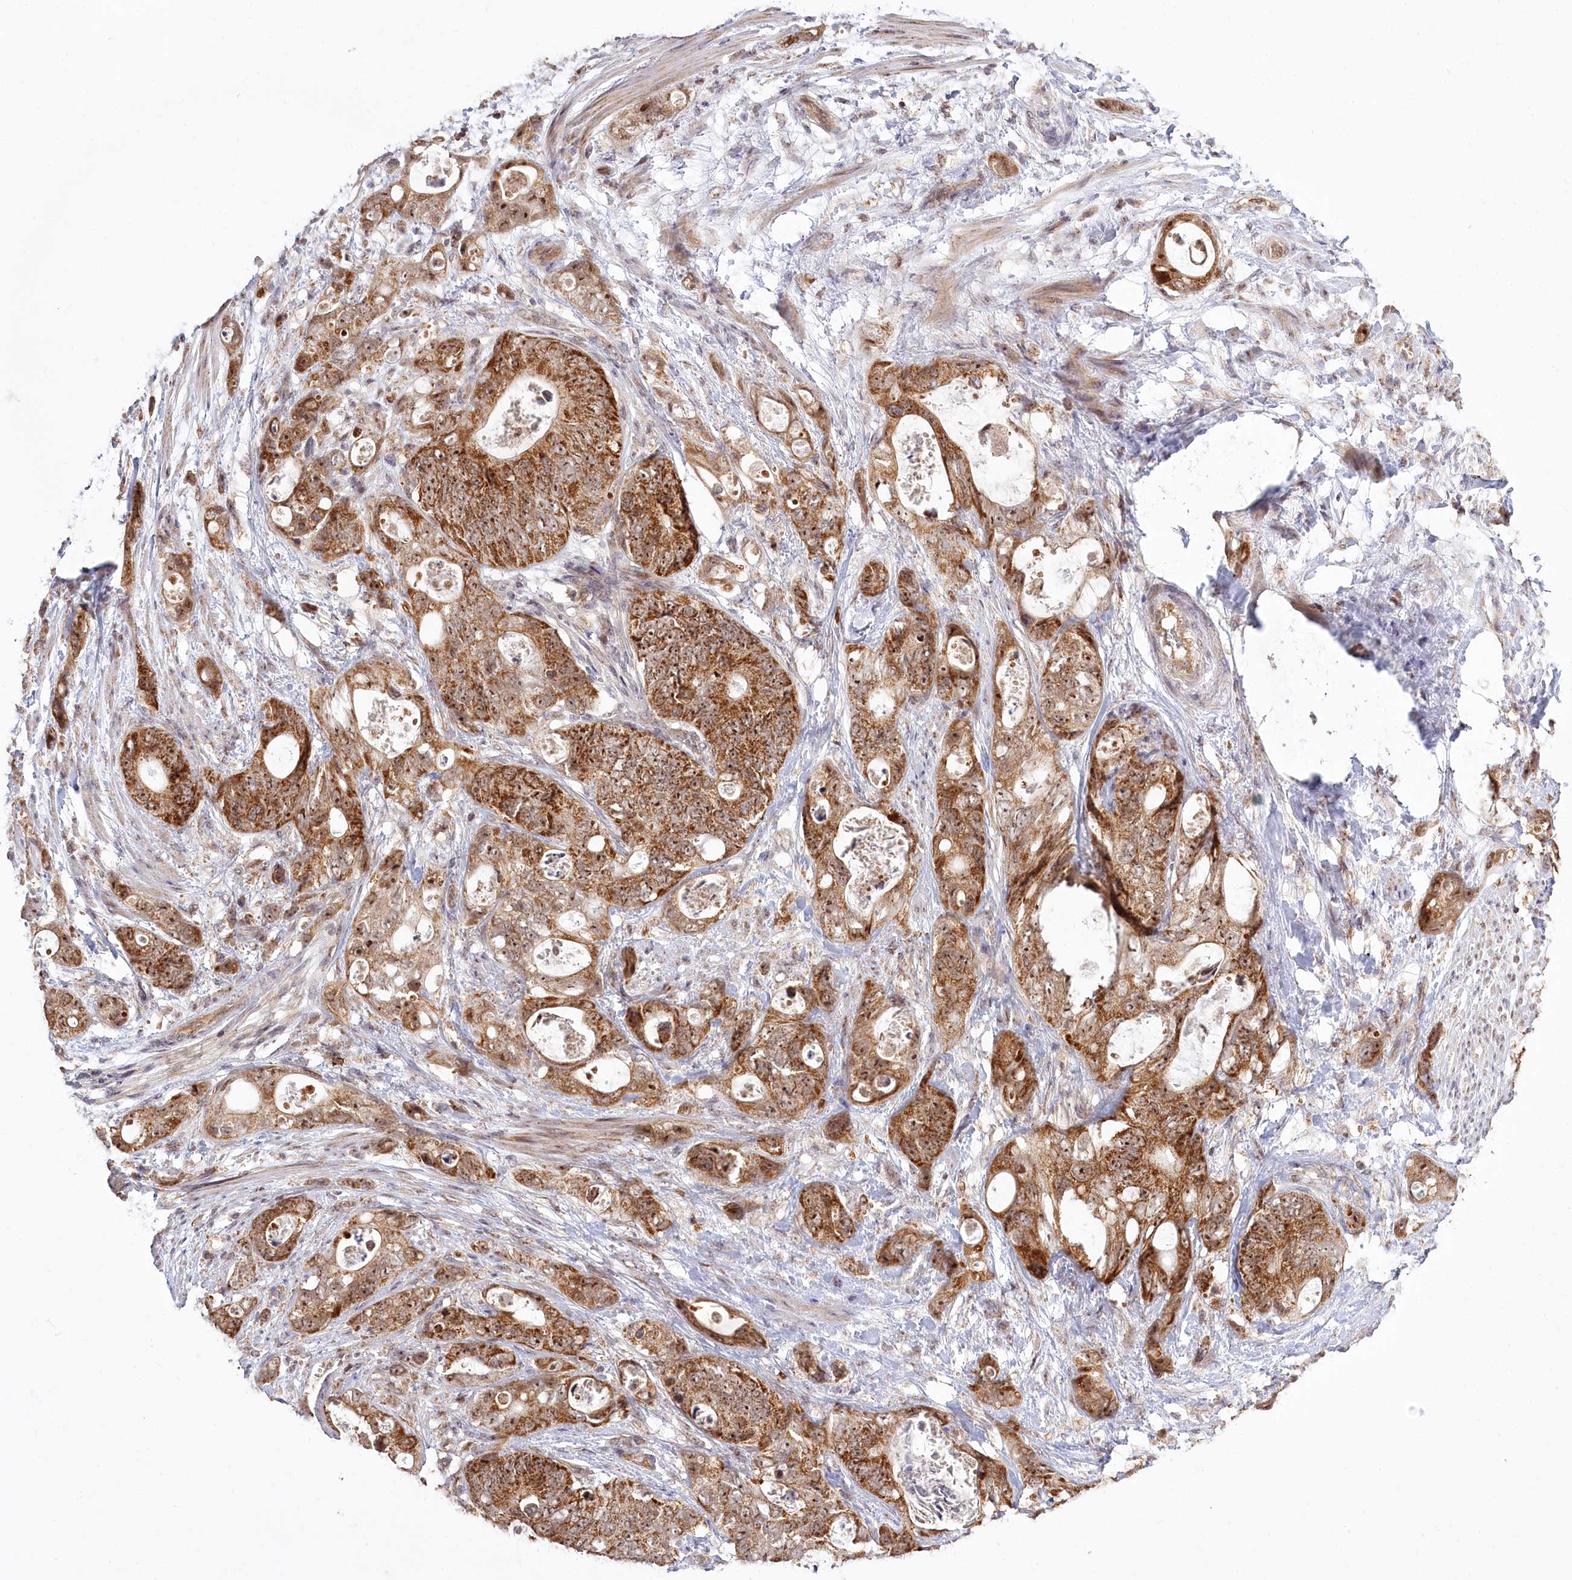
{"staining": {"intensity": "strong", "quantity": ">75%", "location": "cytoplasmic/membranous,nuclear"}, "tissue": "stomach cancer", "cell_type": "Tumor cells", "image_type": "cancer", "snomed": [{"axis": "morphology", "description": "Adenocarcinoma, NOS"}, {"axis": "topography", "description": "Stomach"}], "caption": "This image exhibits stomach adenocarcinoma stained with immunohistochemistry (IHC) to label a protein in brown. The cytoplasmic/membranous and nuclear of tumor cells show strong positivity for the protein. Nuclei are counter-stained blue.", "gene": "RTN4IP1", "patient": {"sex": "female", "age": 89}}